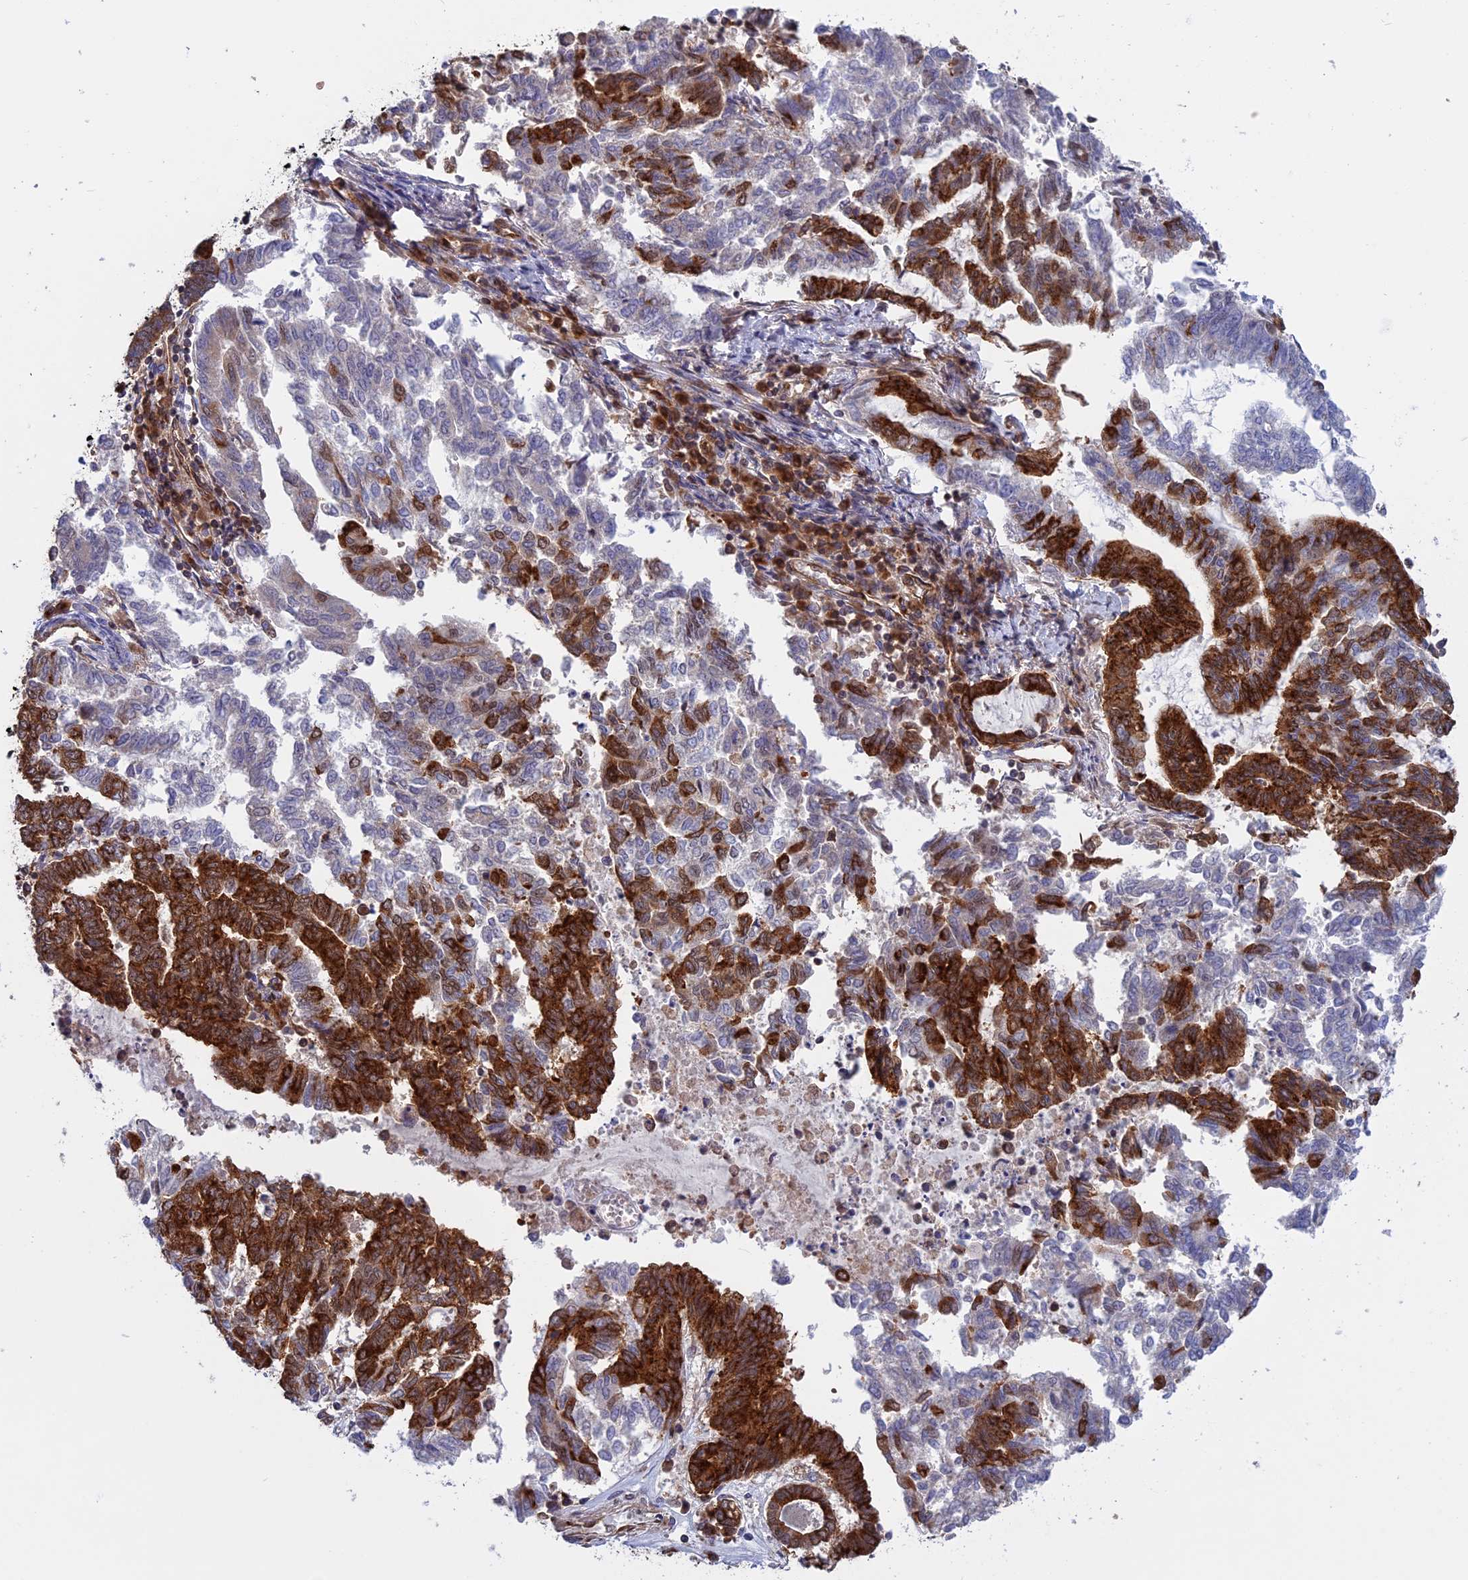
{"staining": {"intensity": "strong", "quantity": "25%-75%", "location": "cytoplasmic/membranous"}, "tissue": "endometrial cancer", "cell_type": "Tumor cells", "image_type": "cancer", "snomed": [{"axis": "morphology", "description": "Adenocarcinoma, NOS"}, {"axis": "topography", "description": "Endometrium"}], "caption": "This photomicrograph shows endometrial adenocarcinoma stained with immunohistochemistry to label a protein in brown. The cytoplasmic/membranous of tumor cells show strong positivity for the protein. Nuclei are counter-stained blue.", "gene": "CLINT1", "patient": {"sex": "female", "age": 79}}